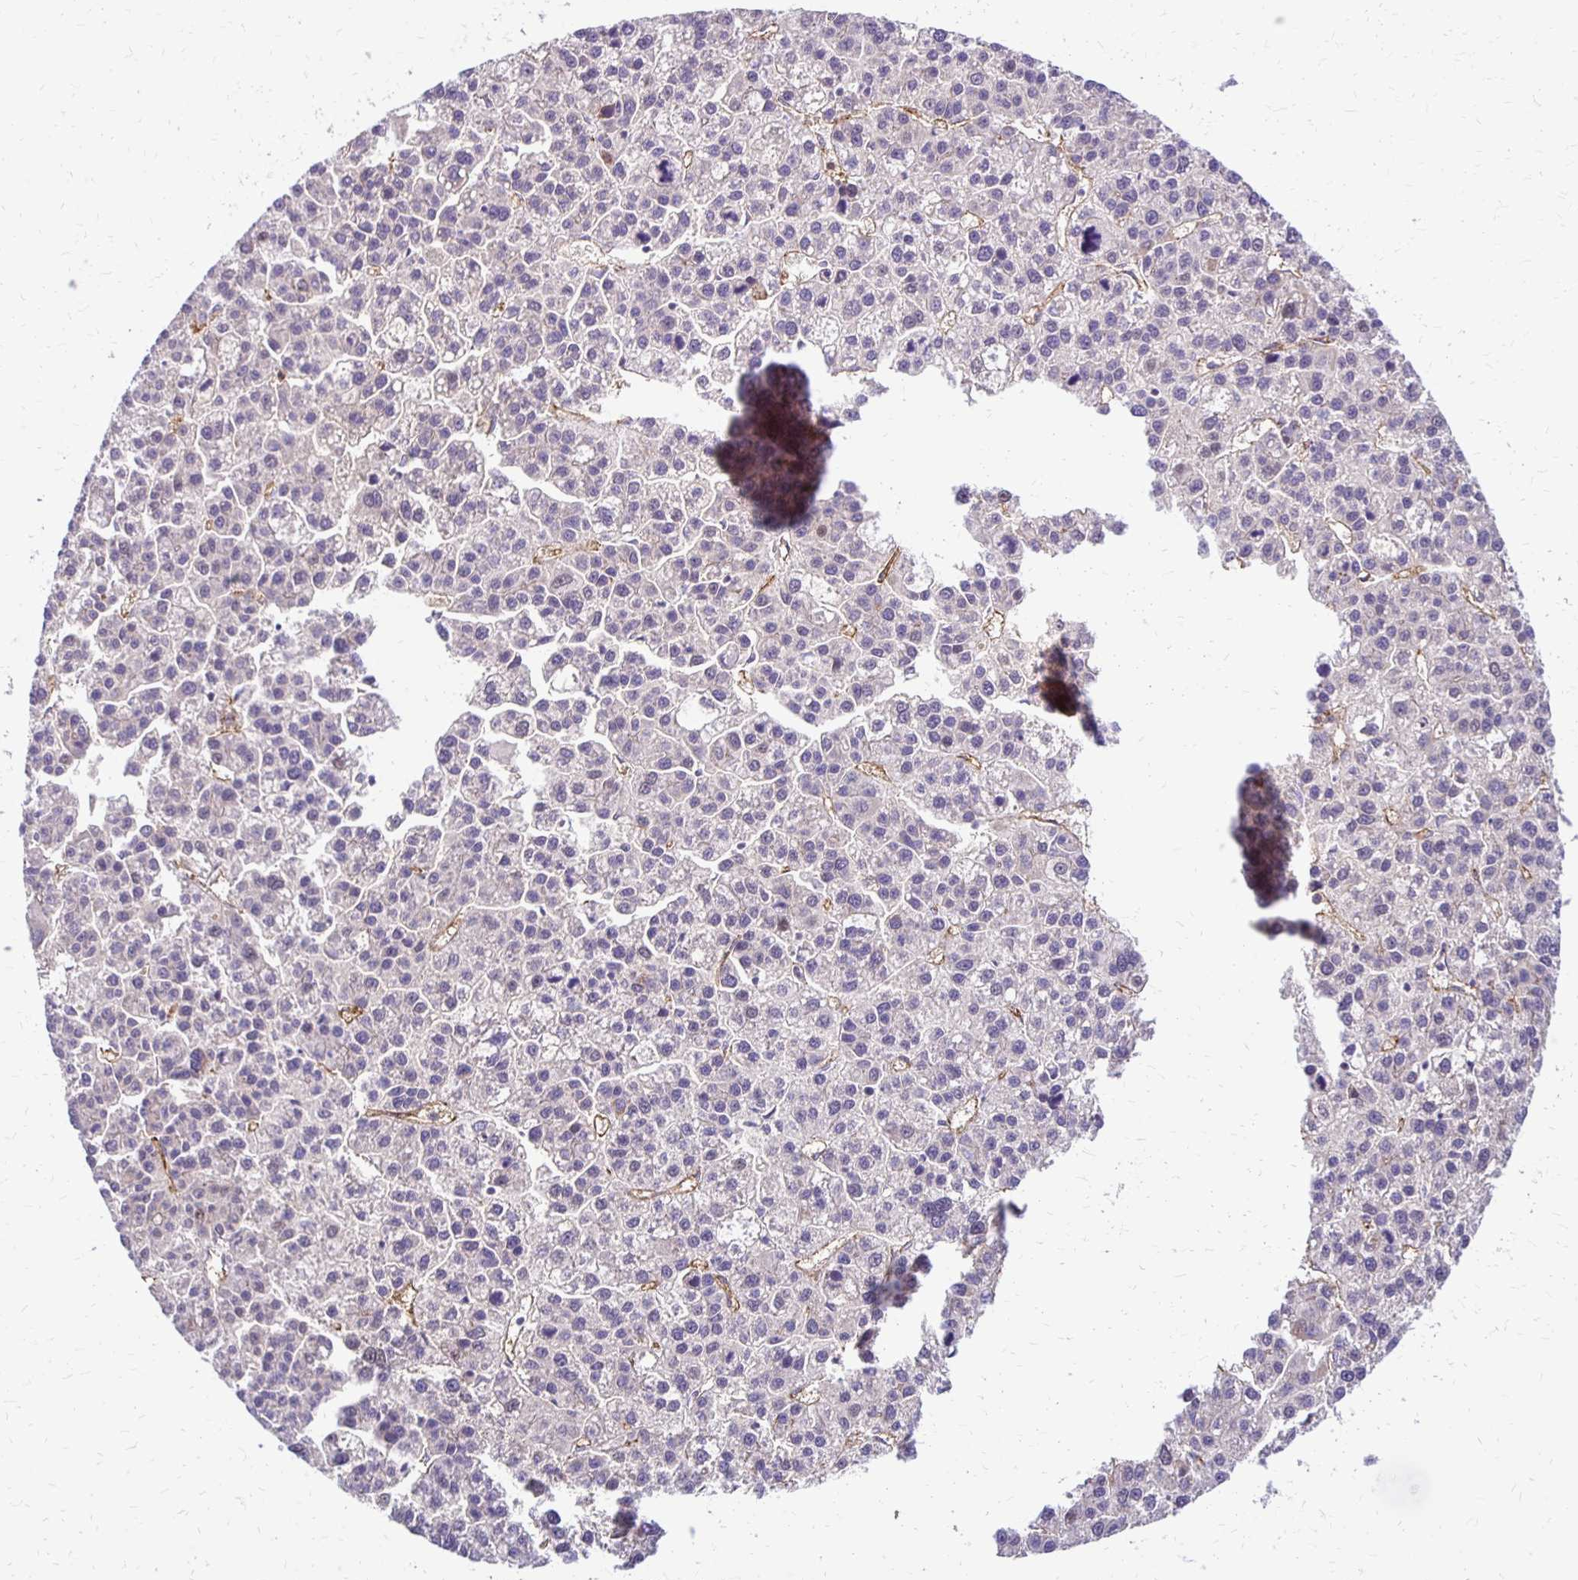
{"staining": {"intensity": "negative", "quantity": "none", "location": "none"}, "tissue": "liver cancer", "cell_type": "Tumor cells", "image_type": "cancer", "snomed": [{"axis": "morphology", "description": "Carcinoma, Hepatocellular, NOS"}, {"axis": "topography", "description": "Liver"}], "caption": "The micrograph exhibits no staining of tumor cells in hepatocellular carcinoma (liver).", "gene": "TTYH1", "patient": {"sex": "female", "age": 58}}